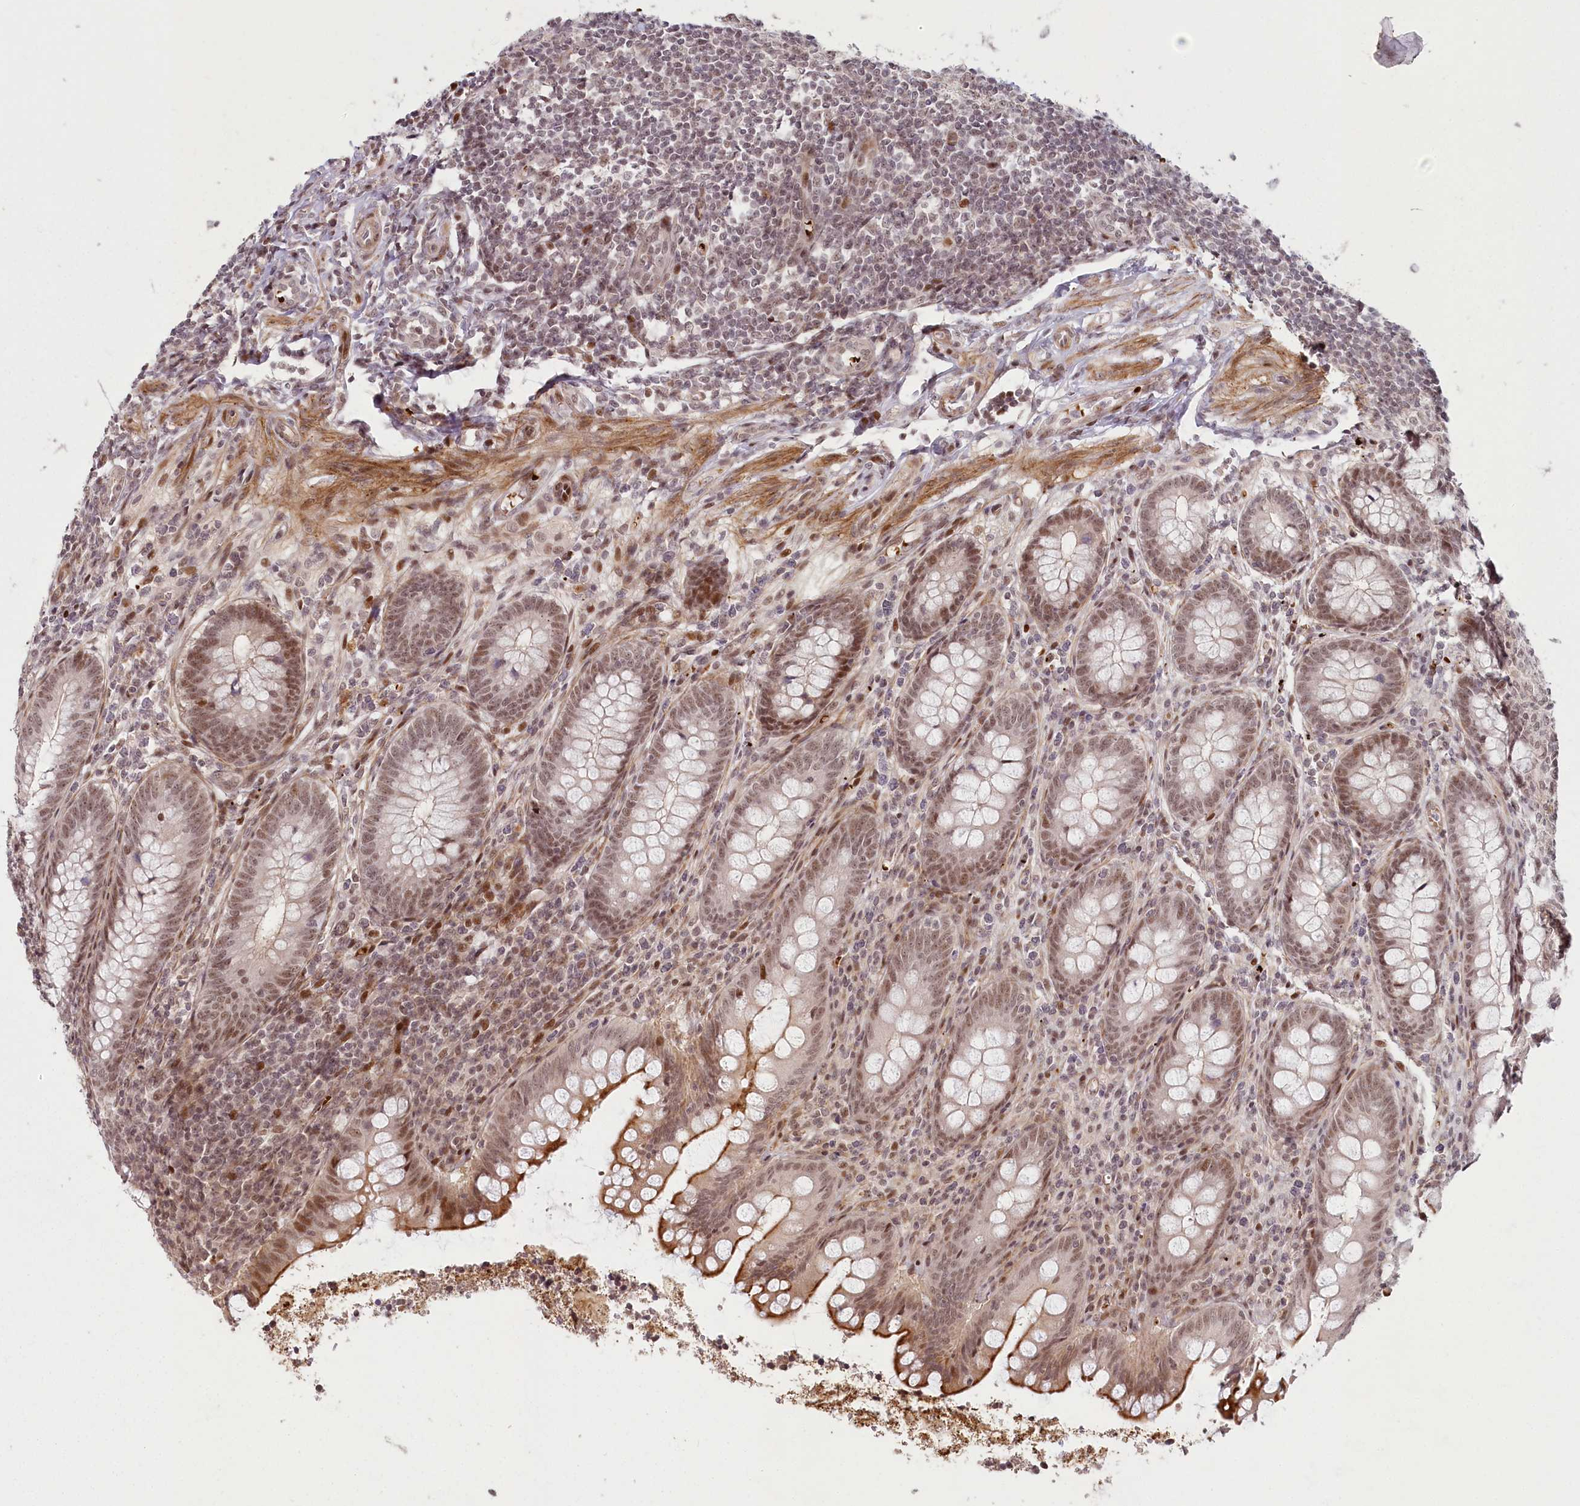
{"staining": {"intensity": "moderate", "quantity": ">75%", "location": "cytoplasmic/membranous,nuclear"}, "tissue": "appendix", "cell_type": "Glandular cells", "image_type": "normal", "snomed": [{"axis": "morphology", "description": "Normal tissue, NOS"}, {"axis": "topography", "description": "Appendix"}], "caption": "DAB immunohistochemical staining of benign human appendix exhibits moderate cytoplasmic/membranous,nuclear protein staining in about >75% of glandular cells.", "gene": "FAM204A", "patient": {"sex": "female", "age": 33}}